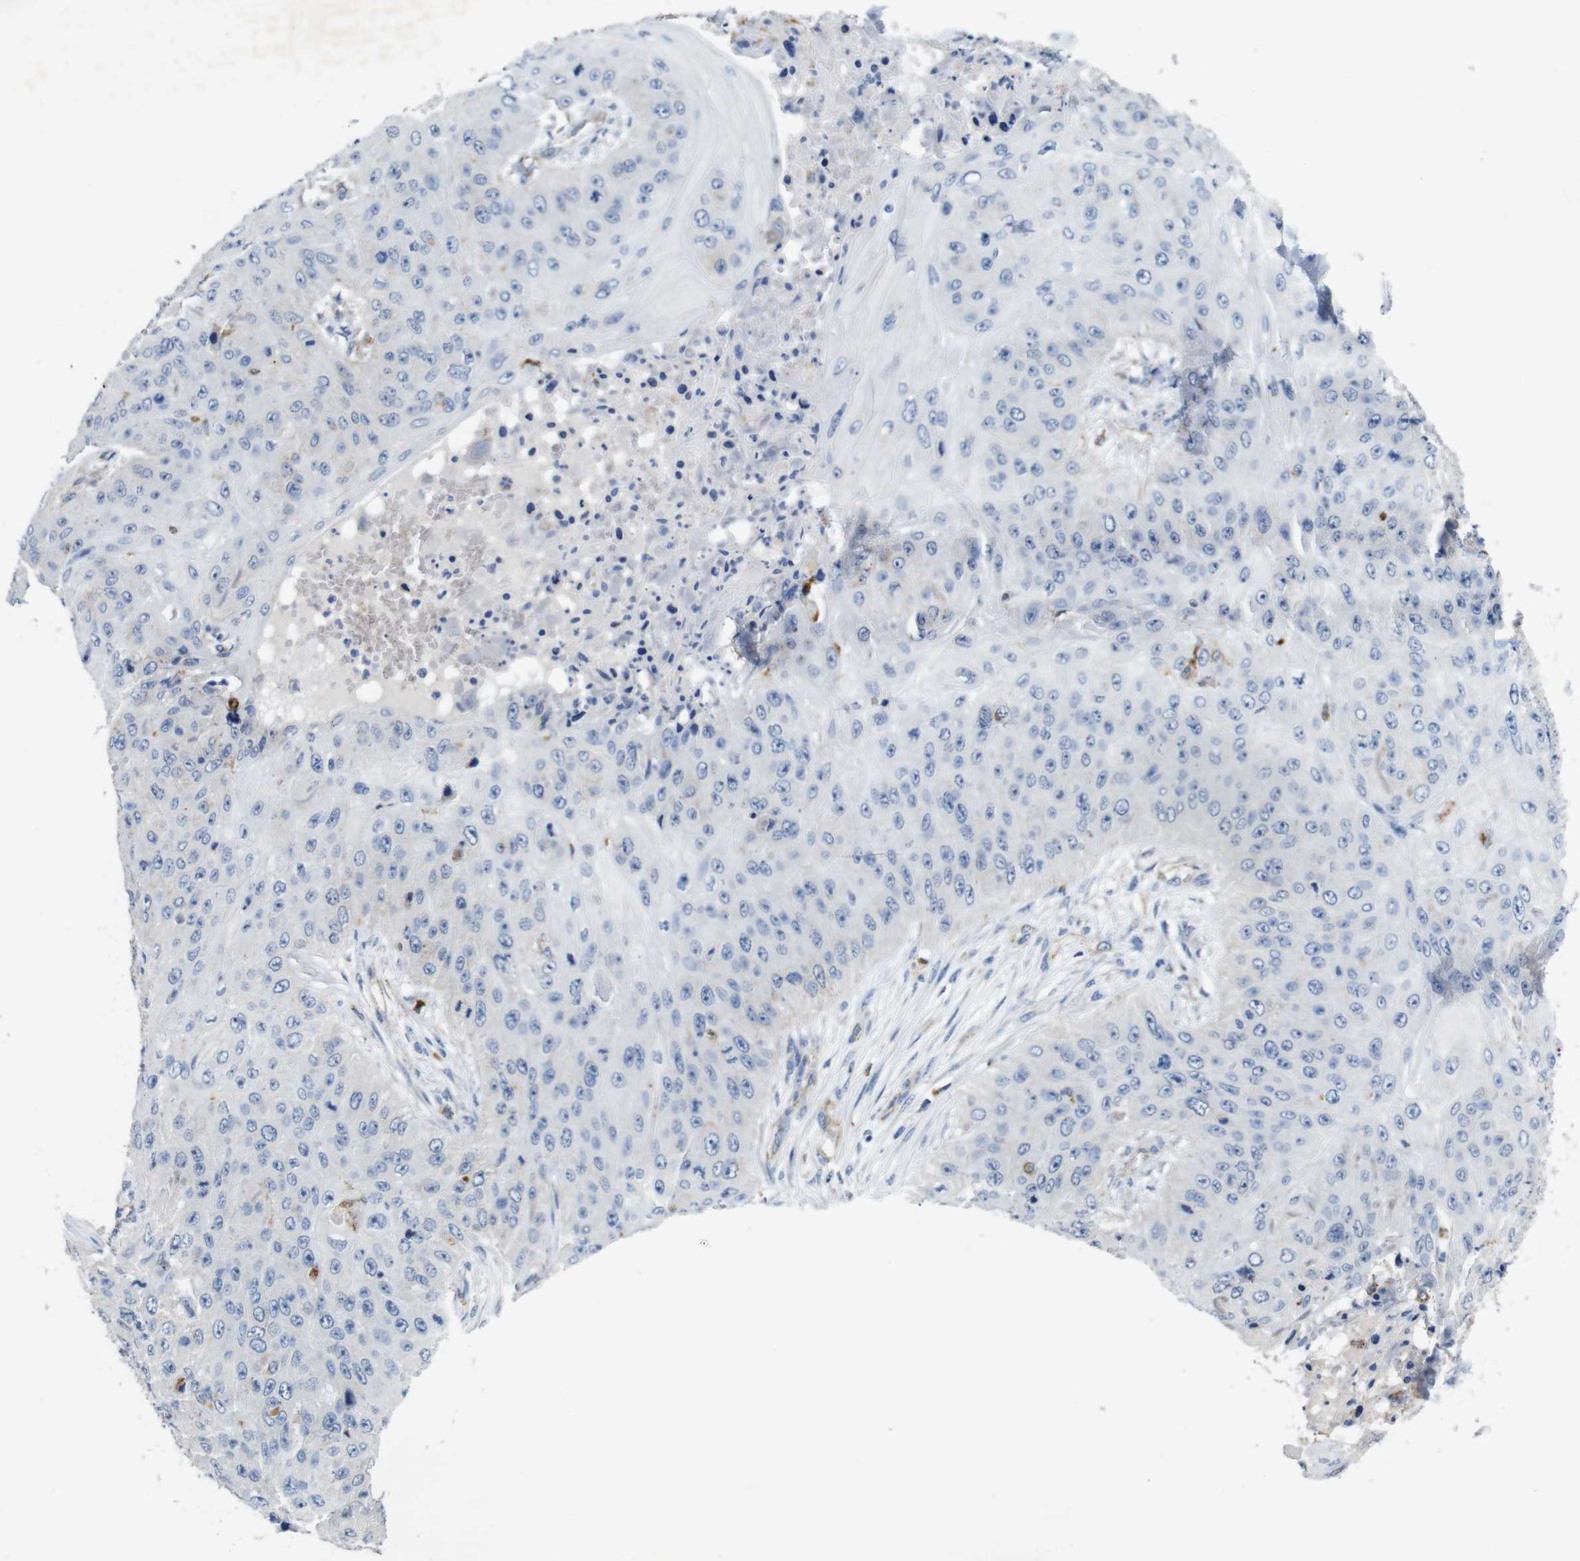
{"staining": {"intensity": "negative", "quantity": "none", "location": "none"}, "tissue": "skin cancer", "cell_type": "Tumor cells", "image_type": "cancer", "snomed": [{"axis": "morphology", "description": "Squamous cell carcinoma, NOS"}, {"axis": "topography", "description": "Skin"}], "caption": "Skin squamous cell carcinoma stained for a protein using IHC exhibits no expression tumor cells.", "gene": "NHLRC3", "patient": {"sex": "female", "age": 80}}